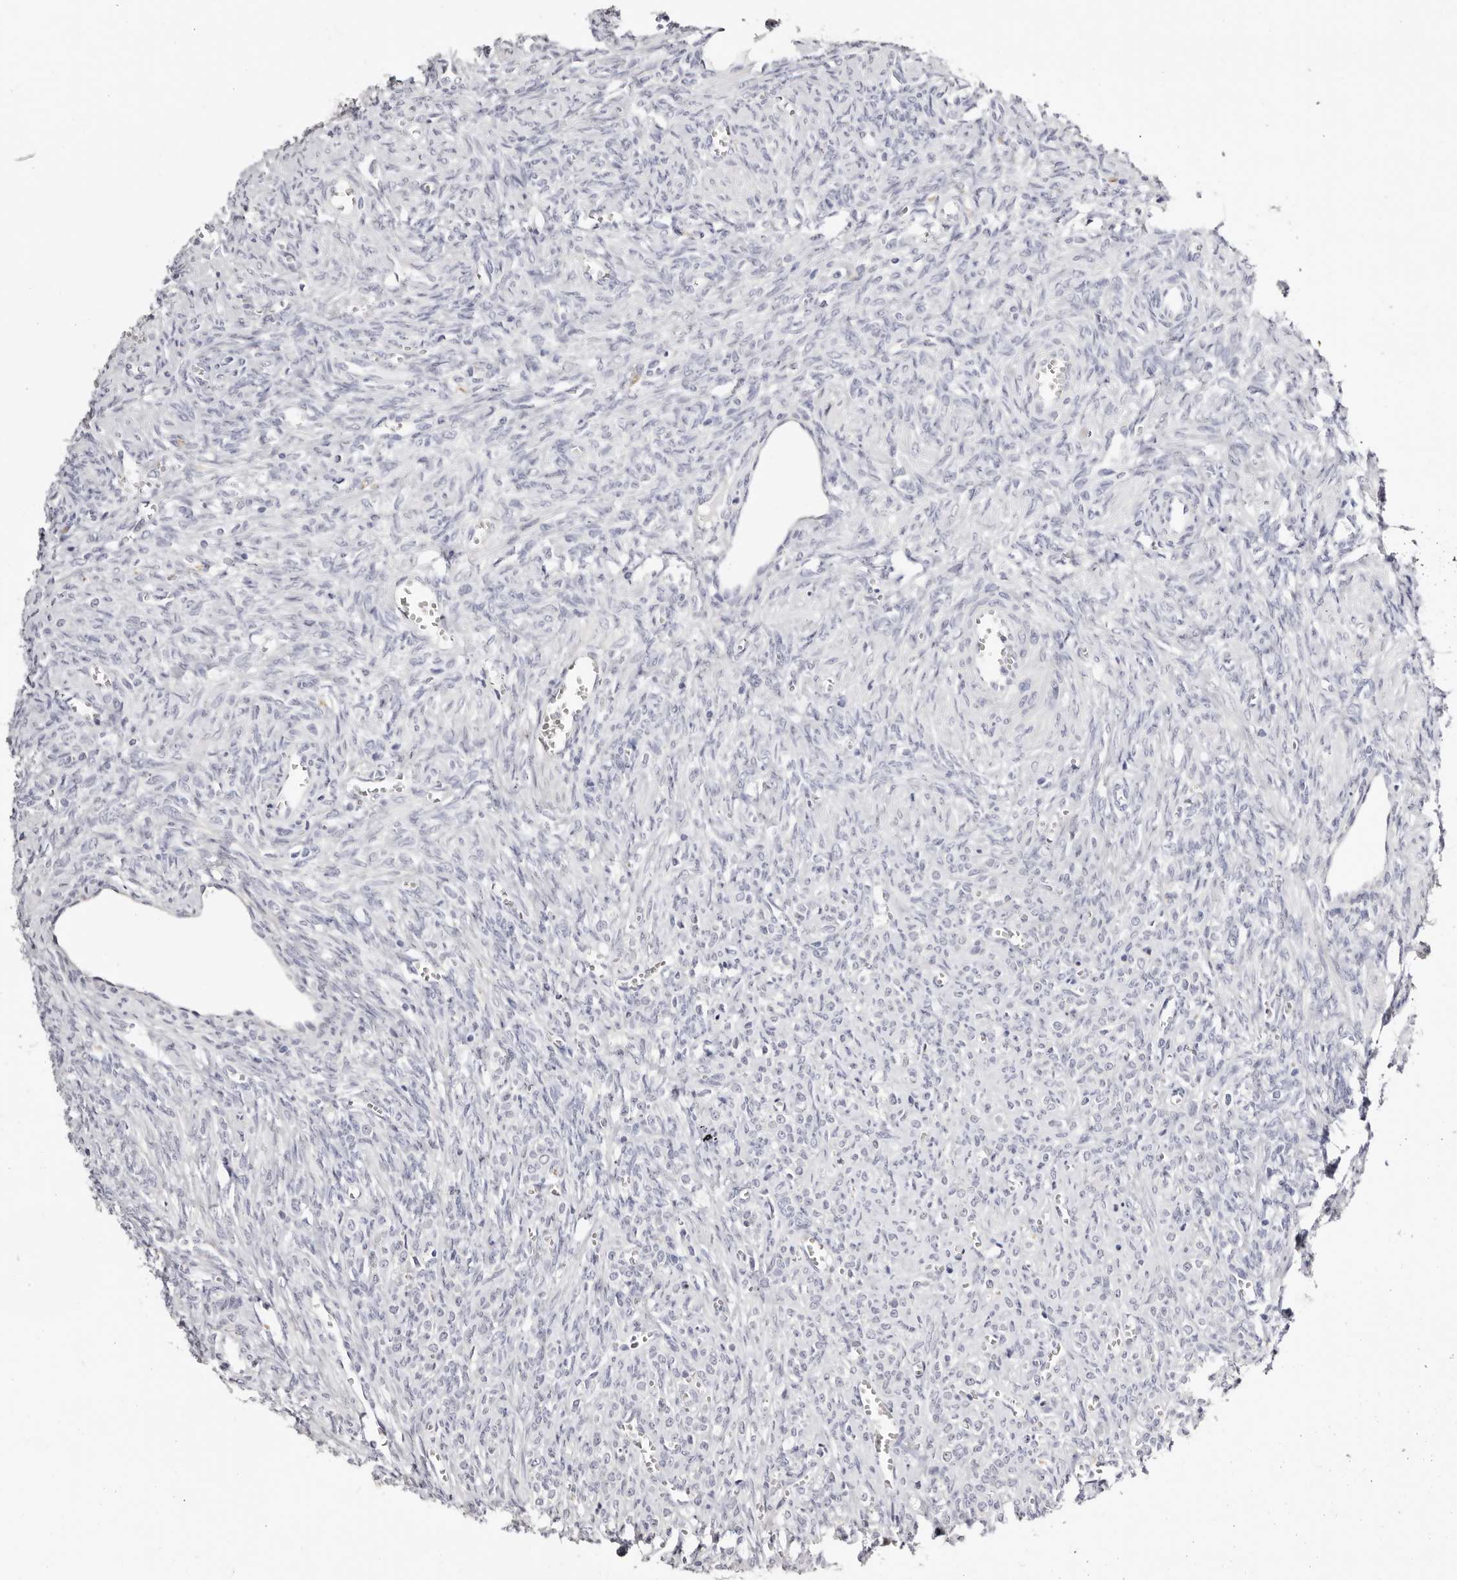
{"staining": {"intensity": "negative", "quantity": "none", "location": "none"}, "tissue": "ovary", "cell_type": "Ovarian stroma cells", "image_type": "normal", "snomed": [{"axis": "morphology", "description": "Normal tissue, NOS"}, {"axis": "topography", "description": "Ovary"}], "caption": "High magnification brightfield microscopy of unremarkable ovary stained with DAB (3,3'-diaminobenzidine) (brown) and counterstained with hematoxylin (blue): ovarian stroma cells show no significant staining.", "gene": "AKNAD1", "patient": {"sex": "female", "age": 41}}